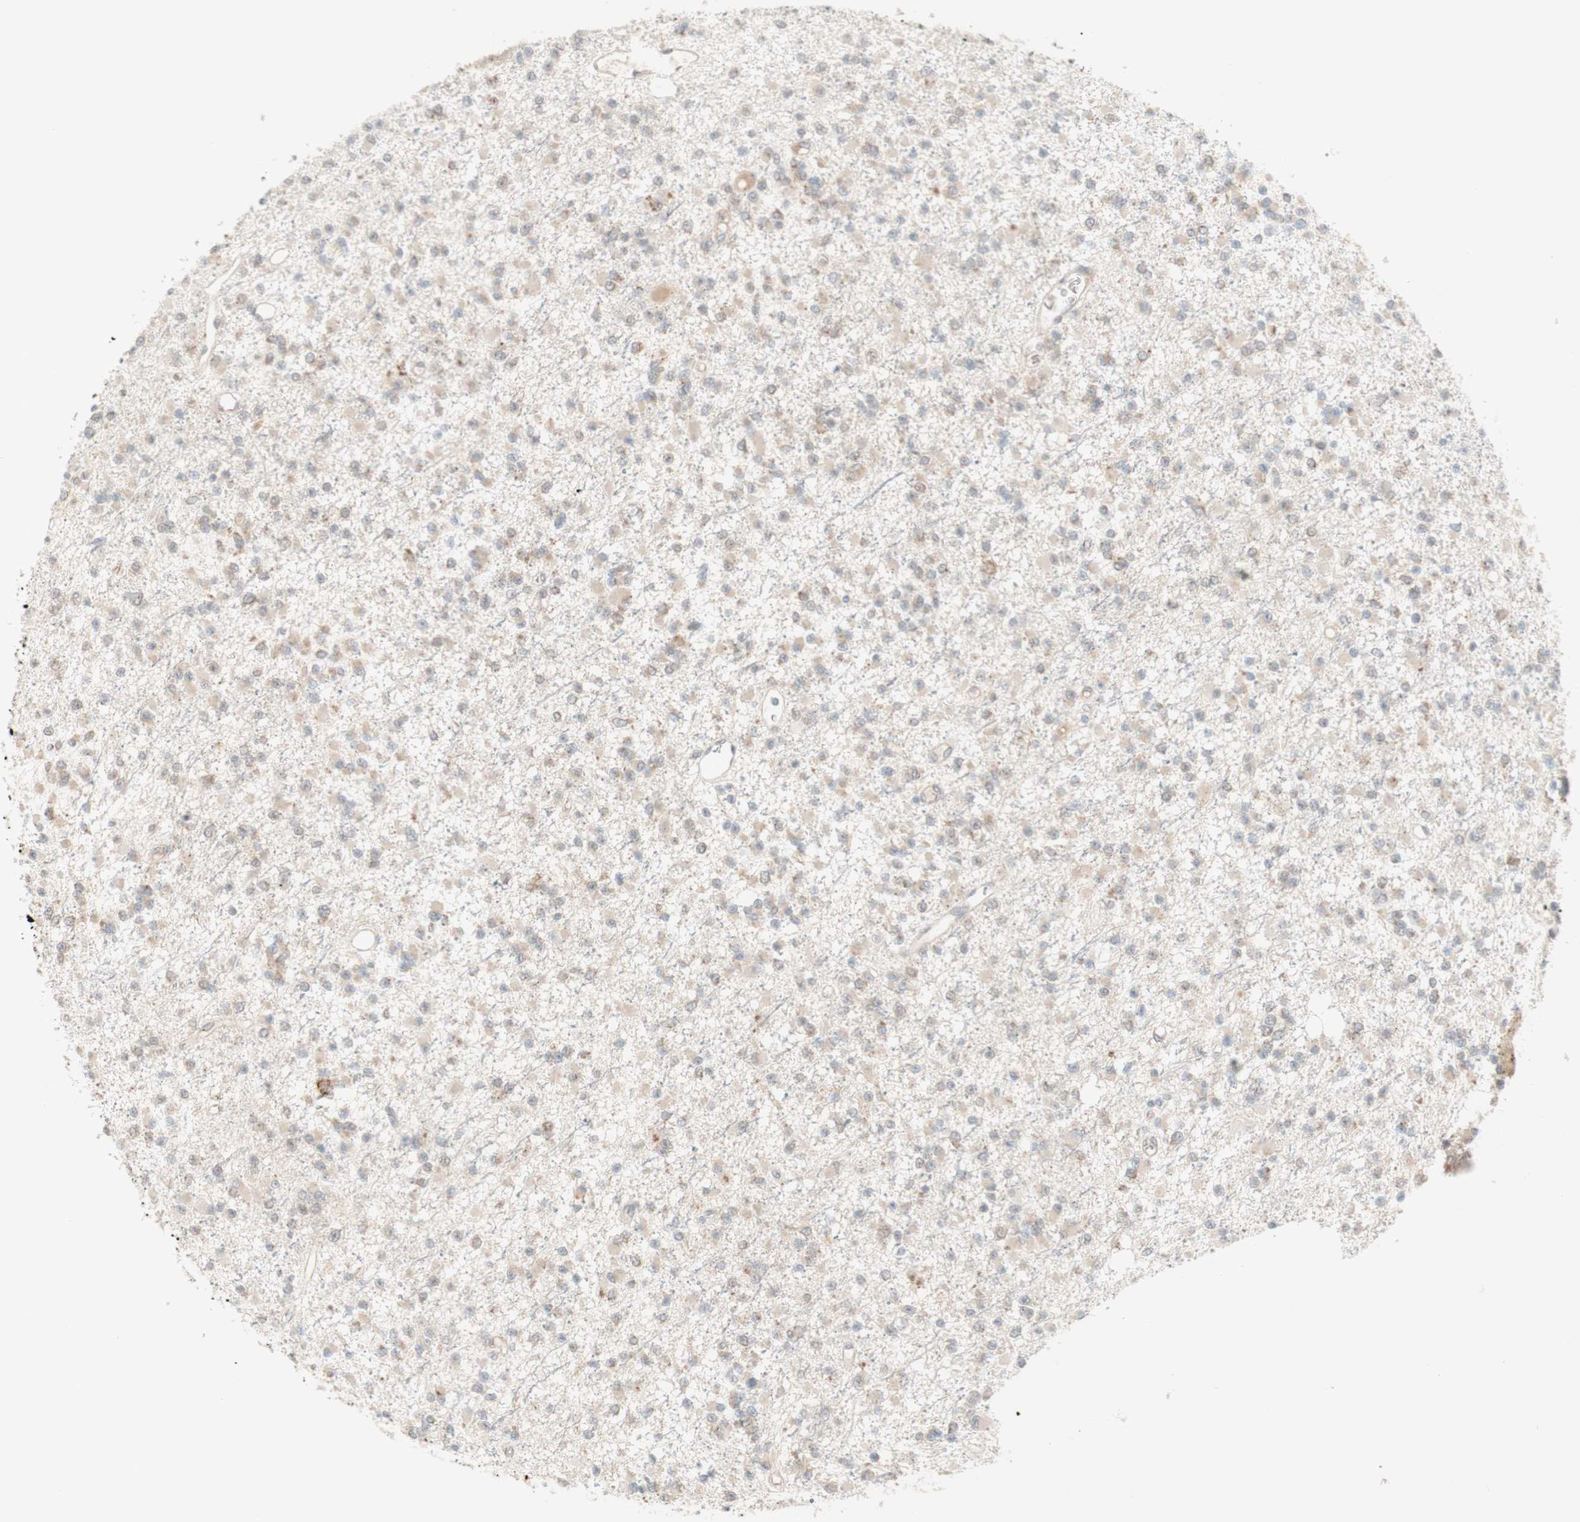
{"staining": {"intensity": "weak", "quantity": "25%-75%", "location": "cytoplasmic/membranous"}, "tissue": "glioma", "cell_type": "Tumor cells", "image_type": "cancer", "snomed": [{"axis": "morphology", "description": "Glioma, malignant, Low grade"}, {"axis": "topography", "description": "Brain"}], "caption": "Malignant glioma (low-grade) stained with IHC reveals weak cytoplasmic/membranous positivity in approximately 25%-75% of tumor cells. (Brightfield microscopy of DAB IHC at high magnification).", "gene": "CYLD", "patient": {"sex": "female", "age": 22}}